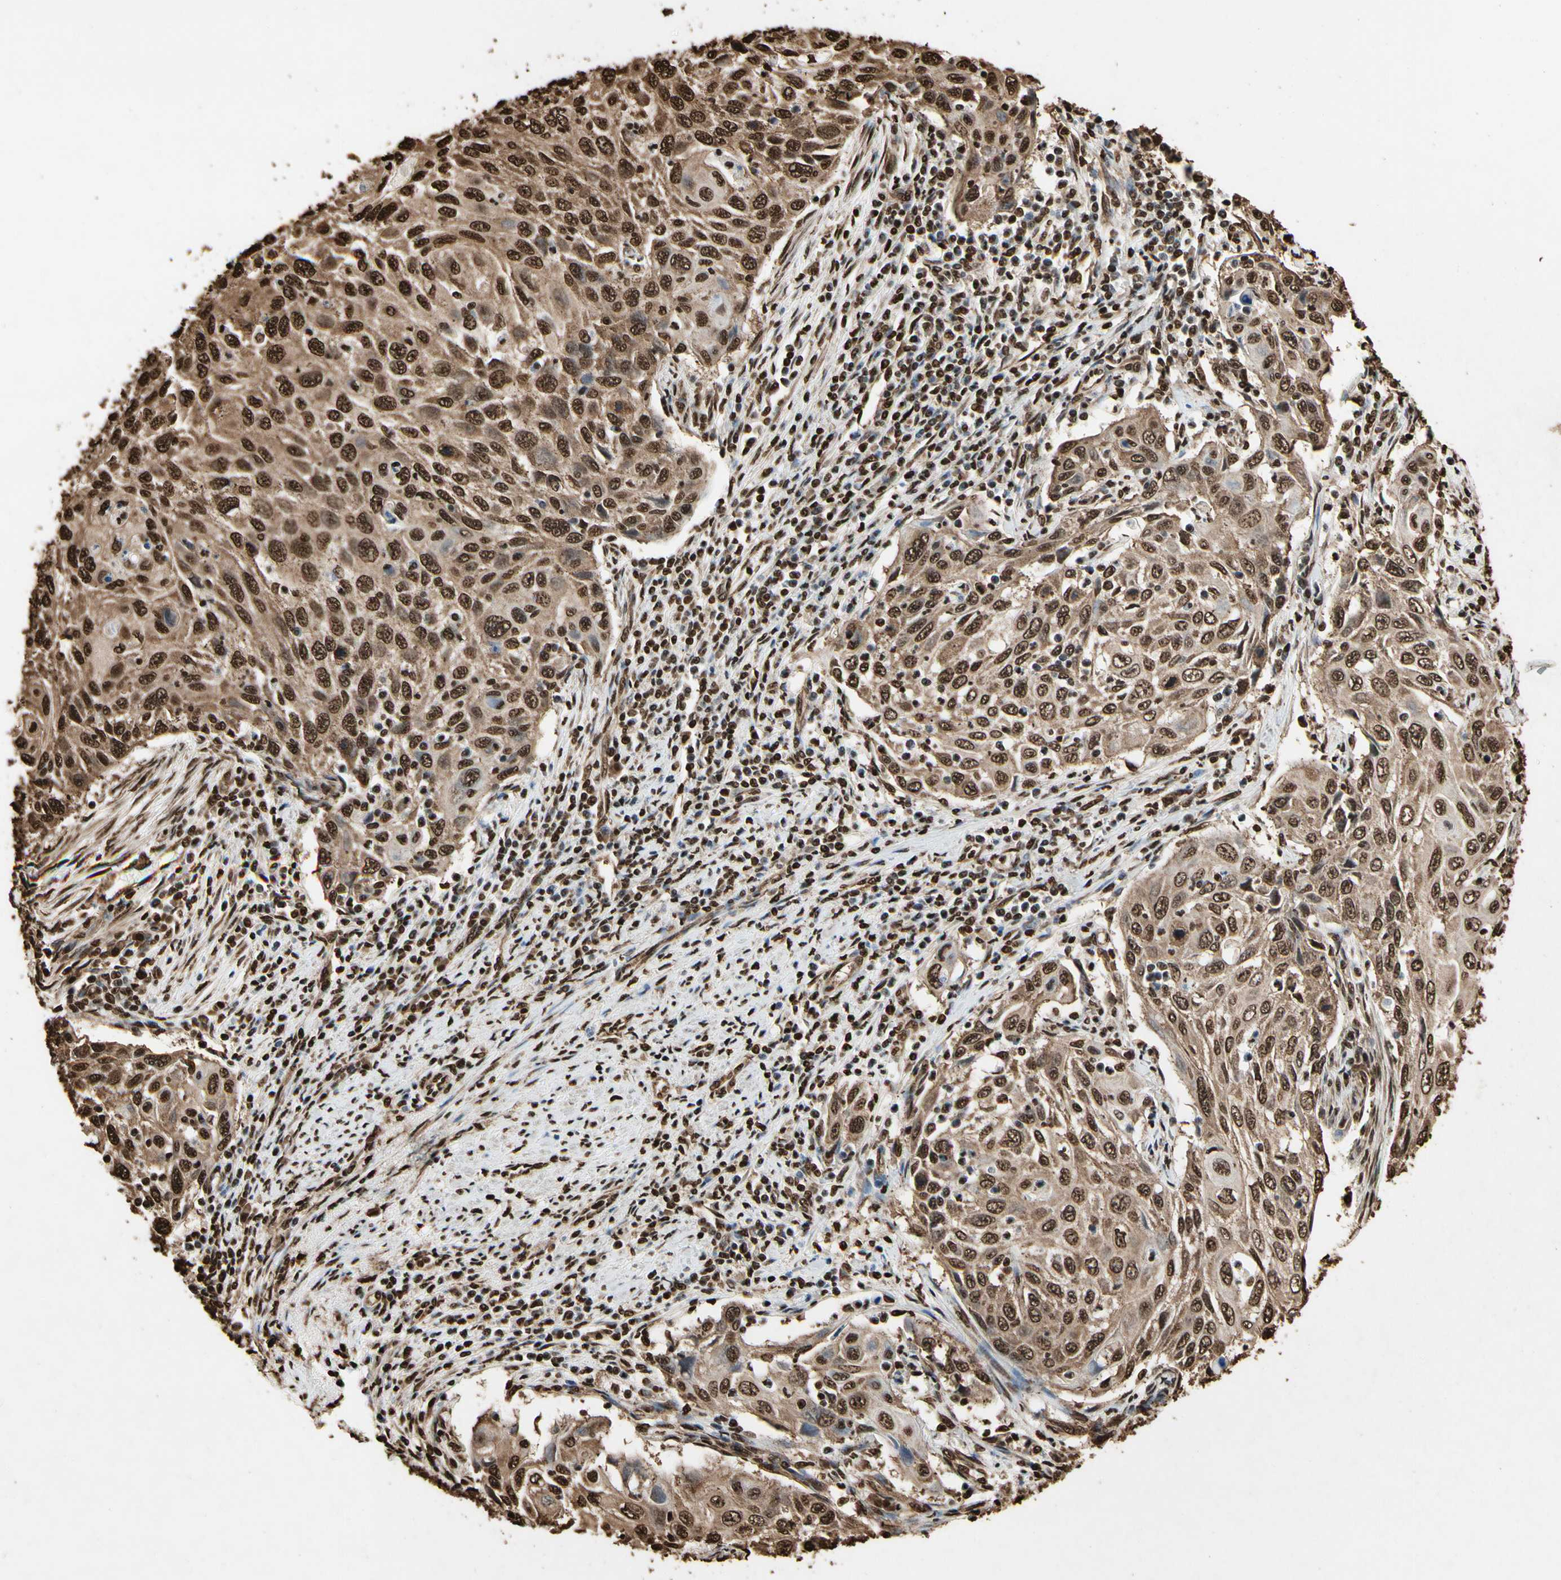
{"staining": {"intensity": "strong", "quantity": ">75%", "location": "cytoplasmic/membranous,nuclear"}, "tissue": "cervical cancer", "cell_type": "Tumor cells", "image_type": "cancer", "snomed": [{"axis": "morphology", "description": "Squamous cell carcinoma, NOS"}, {"axis": "topography", "description": "Cervix"}], "caption": "Protein staining demonstrates strong cytoplasmic/membranous and nuclear positivity in approximately >75% of tumor cells in cervical squamous cell carcinoma. The protein of interest is stained brown, and the nuclei are stained in blue (DAB IHC with brightfield microscopy, high magnification).", "gene": "HNRNPK", "patient": {"sex": "female", "age": 70}}